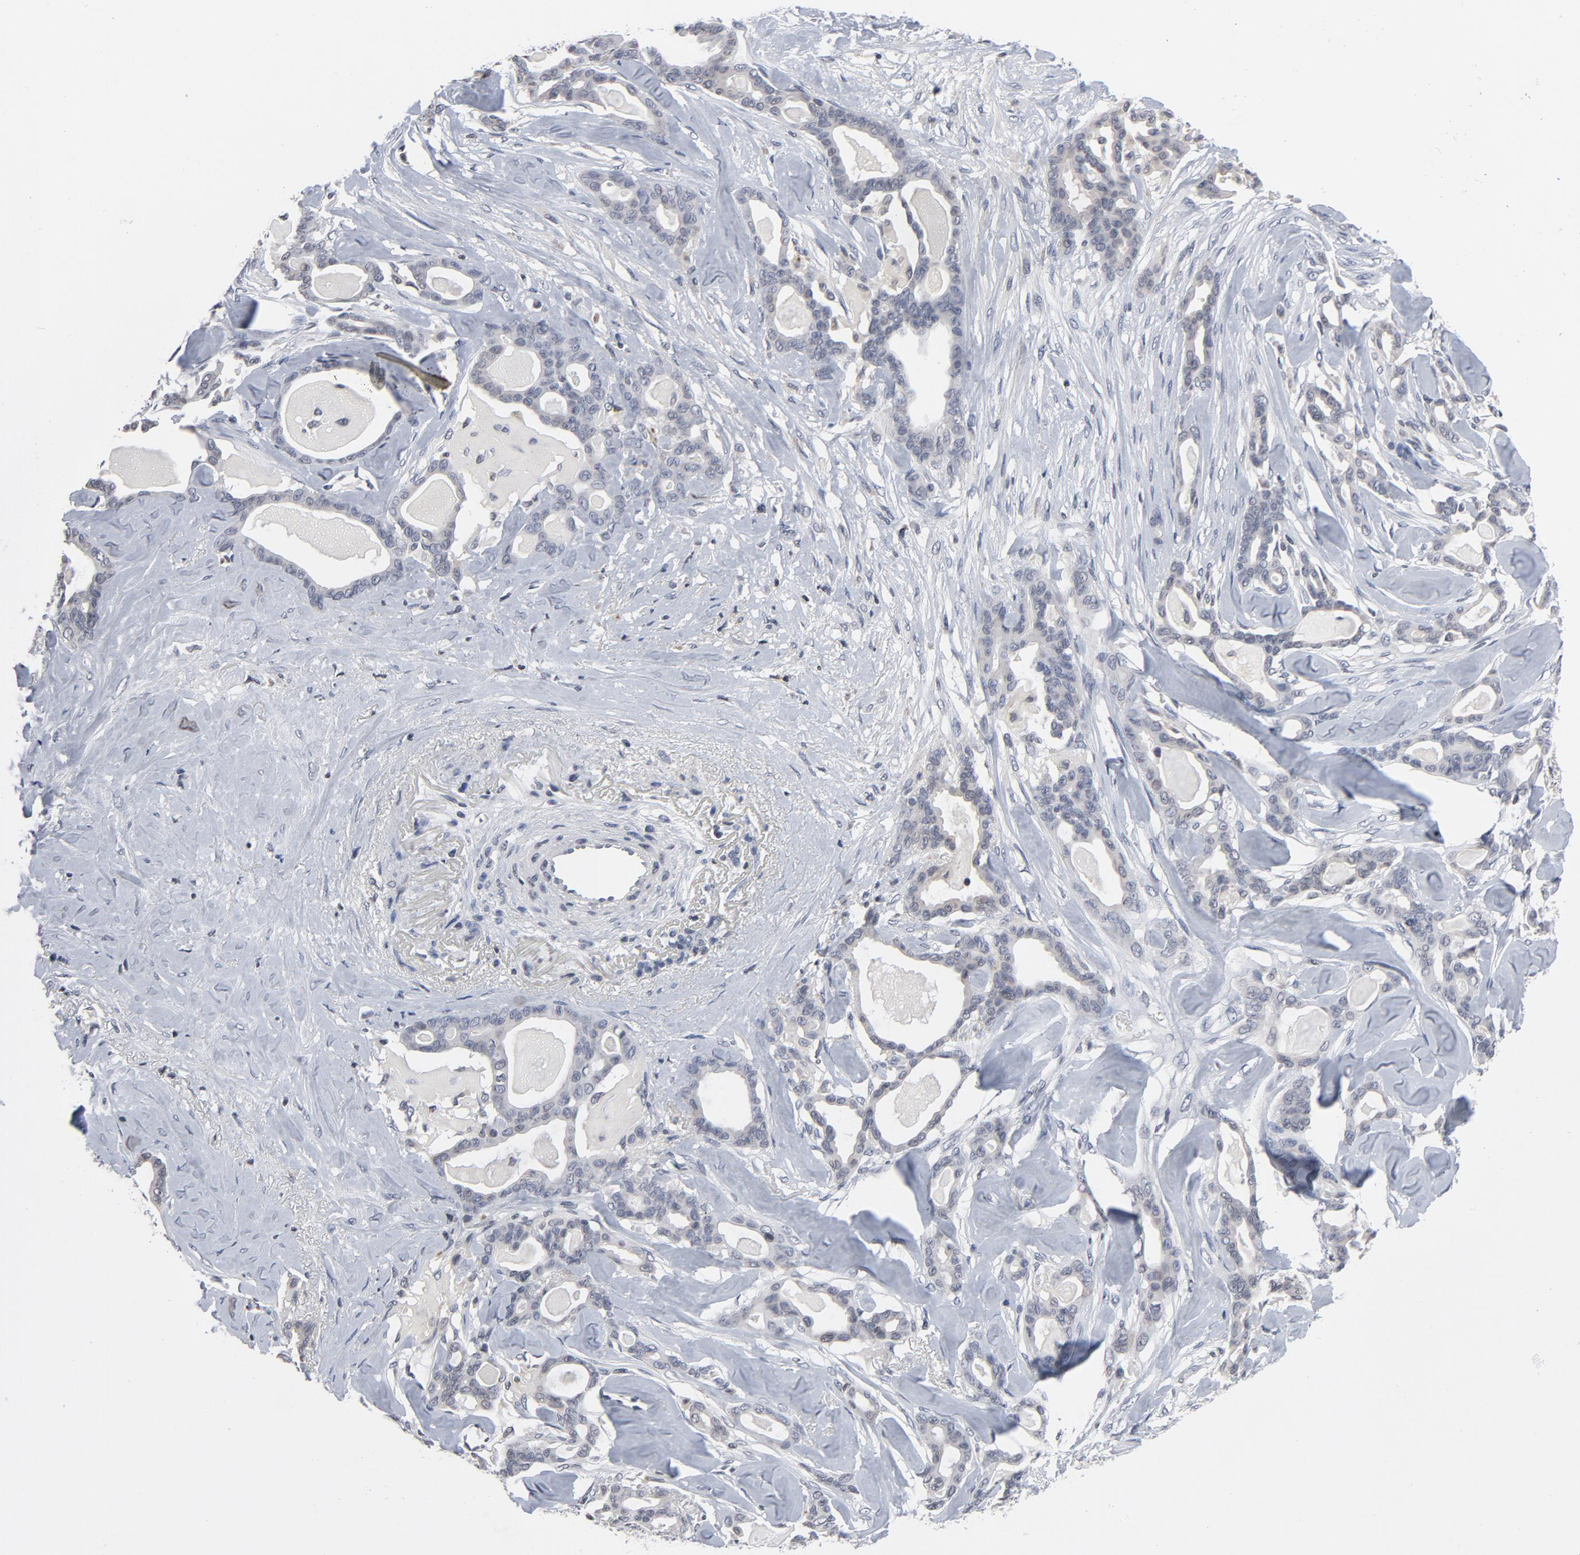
{"staining": {"intensity": "negative", "quantity": "none", "location": "none"}, "tissue": "pancreatic cancer", "cell_type": "Tumor cells", "image_type": "cancer", "snomed": [{"axis": "morphology", "description": "Adenocarcinoma, NOS"}, {"axis": "topography", "description": "Pancreas"}], "caption": "Tumor cells show no significant positivity in pancreatic cancer.", "gene": "TCL1A", "patient": {"sex": "male", "age": 63}}